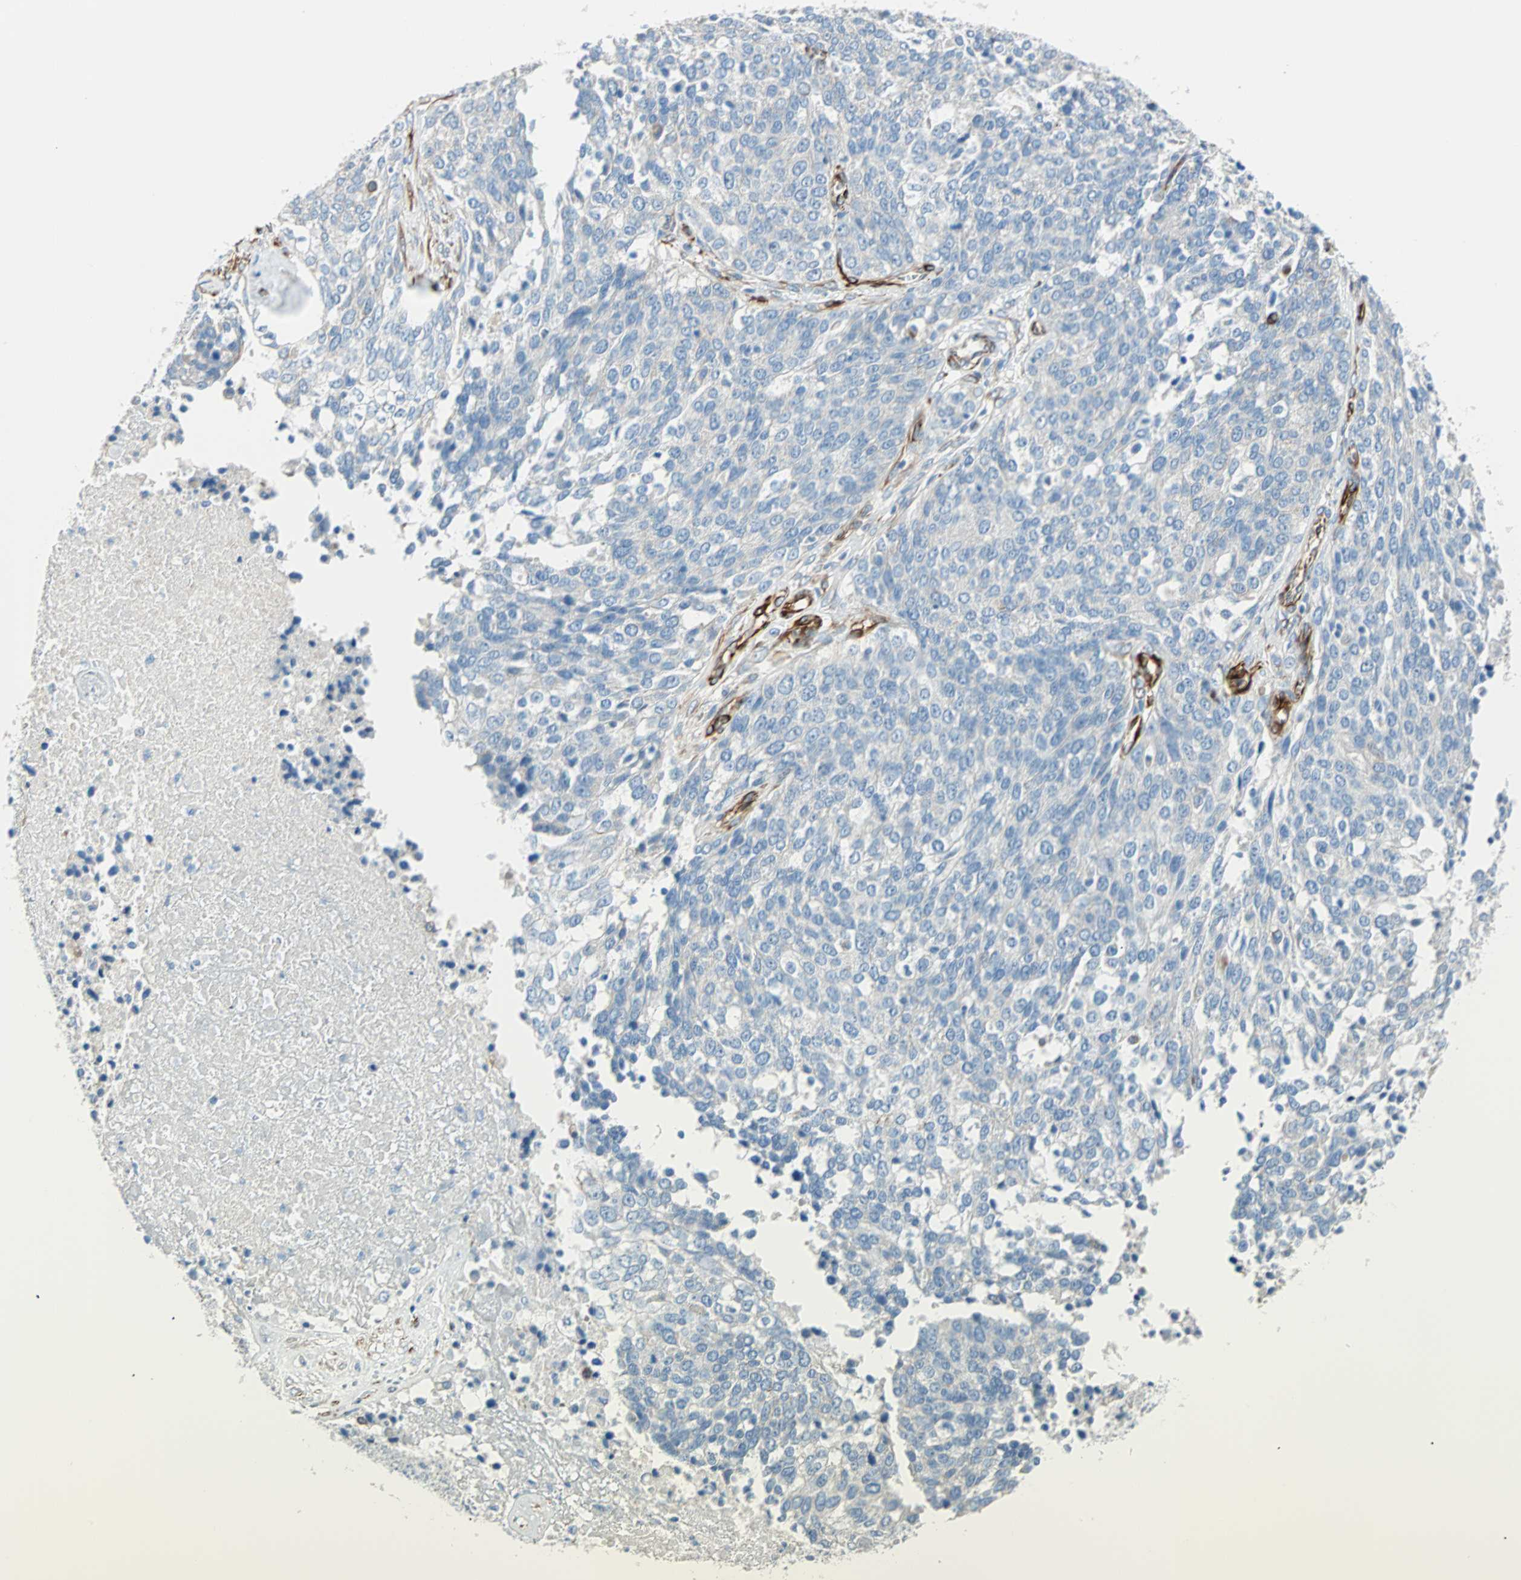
{"staining": {"intensity": "negative", "quantity": "none", "location": "none"}, "tissue": "ovarian cancer", "cell_type": "Tumor cells", "image_type": "cancer", "snomed": [{"axis": "morphology", "description": "Cystadenocarcinoma, serous, NOS"}, {"axis": "topography", "description": "Ovary"}], "caption": "Histopathology image shows no protein staining in tumor cells of serous cystadenocarcinoma (ovarian) tissue. (Brightfield microscopy of DAB immunohistochemistry (IHC) at high magnification).", "gene": "NES", "patient": {"sex": "female", "age": 44}}